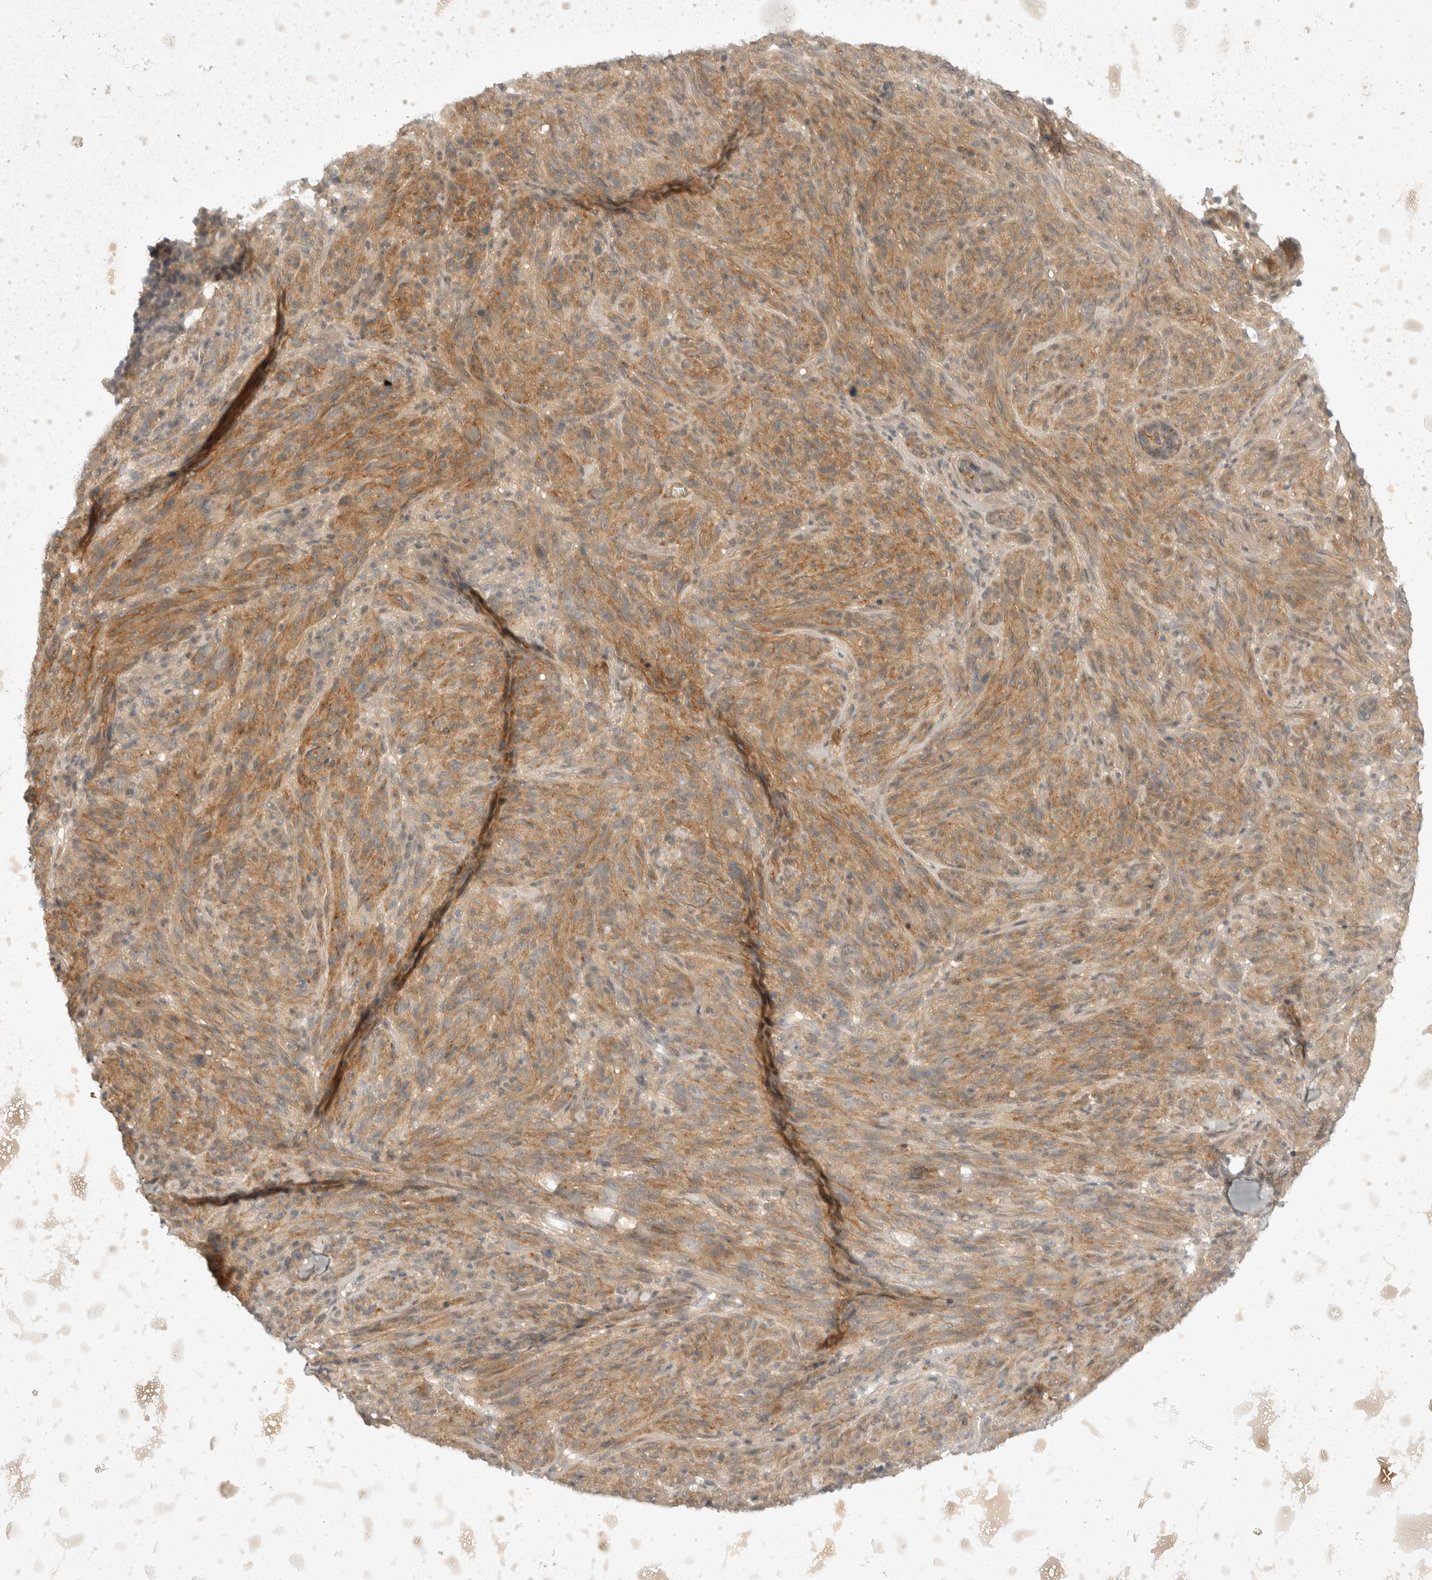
{"staining": {"intensity": "moderate", "quantity": ">75%", "location": "cytoplasmic/membranous"}, "tissue": "melanoma", "cell_type": "Tumor cells", "image_type": "cancer", "snomed": [{"axis": "morphology", "description": "Malignant melanoma, NOS"}, {"axis": "topography", "description": "Skin of head"}], "caption": "High-magnification brightfield microscopy of malignant melanoma stained with DAB (brown) and counterstained with hematoxylin (blue). tumor cells exhibit moderate cytoplasmic/membranous expression is appreciated in about>75% of cells. The protein is shown in brown color, while the nuclei are stained blue.", "gene": "TOM1L2", "patient": {"sex": "male", "age": 96}}